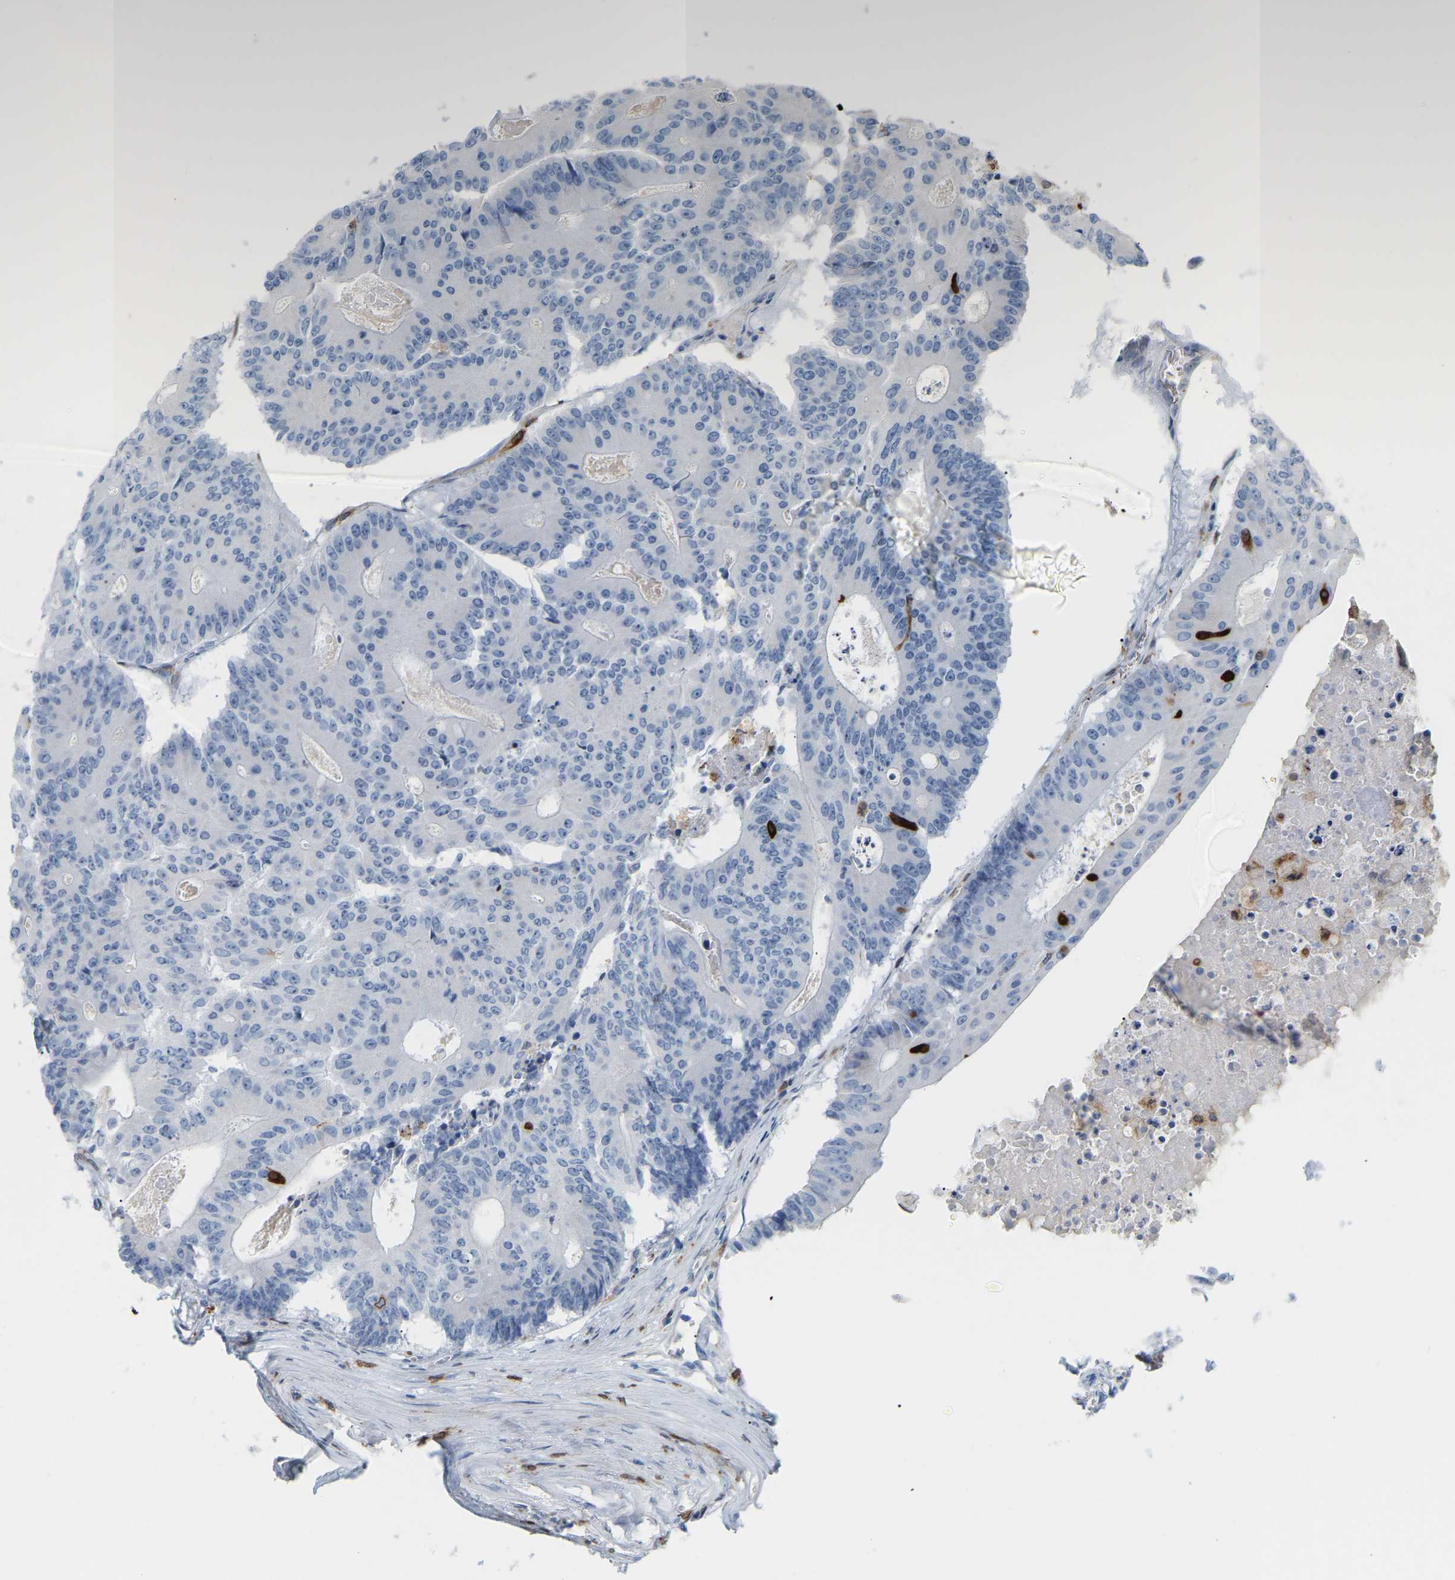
{"staining": {"intensity": "negative", "quantity": "none", "location": "none"}, "tissue": "colorectal cancer", "cell_type": "Tumor cells", "image_type": "cancer", "snomed": [{"axis": "morphology", "description": "Adenocarcinoma, NOS"}, {"axis": "topography", "description": "Colon"}], "caption": "The micrograph shows no significant staining in tumor cells of adenocarcinoma (colorectal).", "gene": "PTGS1", "patient": {"sex": "male", "age": 87}}